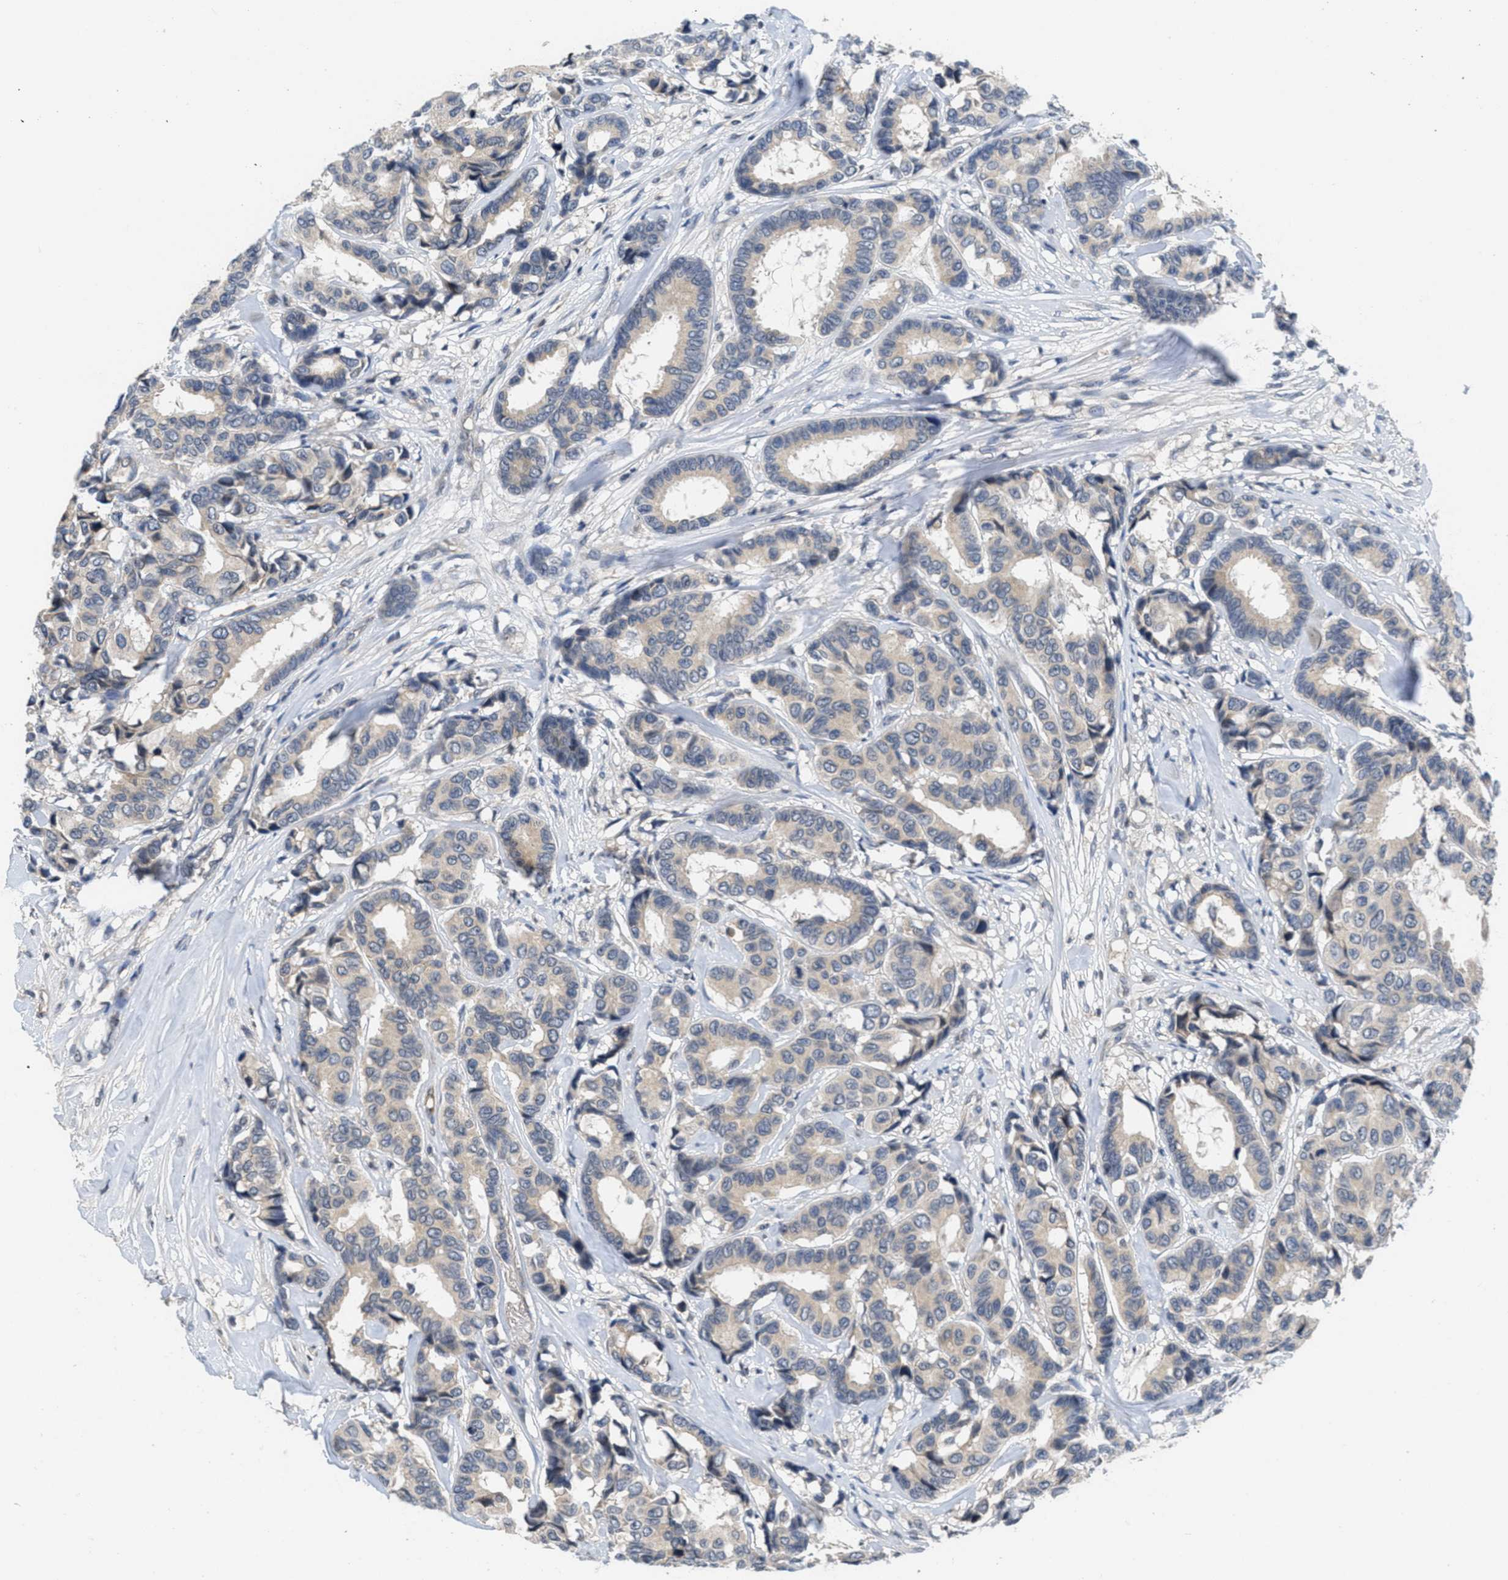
{"staining": {"intensity": "weak", "quantity": ">75%", "location": "cytoplasmic/membranous"}, "tissue": "breast cancer", "cell_type": "Tumor cells", "image_type": "cancer", "snomed": [{"axis": "morphology", "description": "Duct carcinoma"}, {"axis": "topography", "description": "Breast"}], "caption": "IHC of invasive ductal carcinoma (breast) reveals low levels of weak cytoplasmic/membranous staining in about >75% of tumor cells.", "gene": "ANGPT1", "patient": {"sex": "female", "age": 87}}